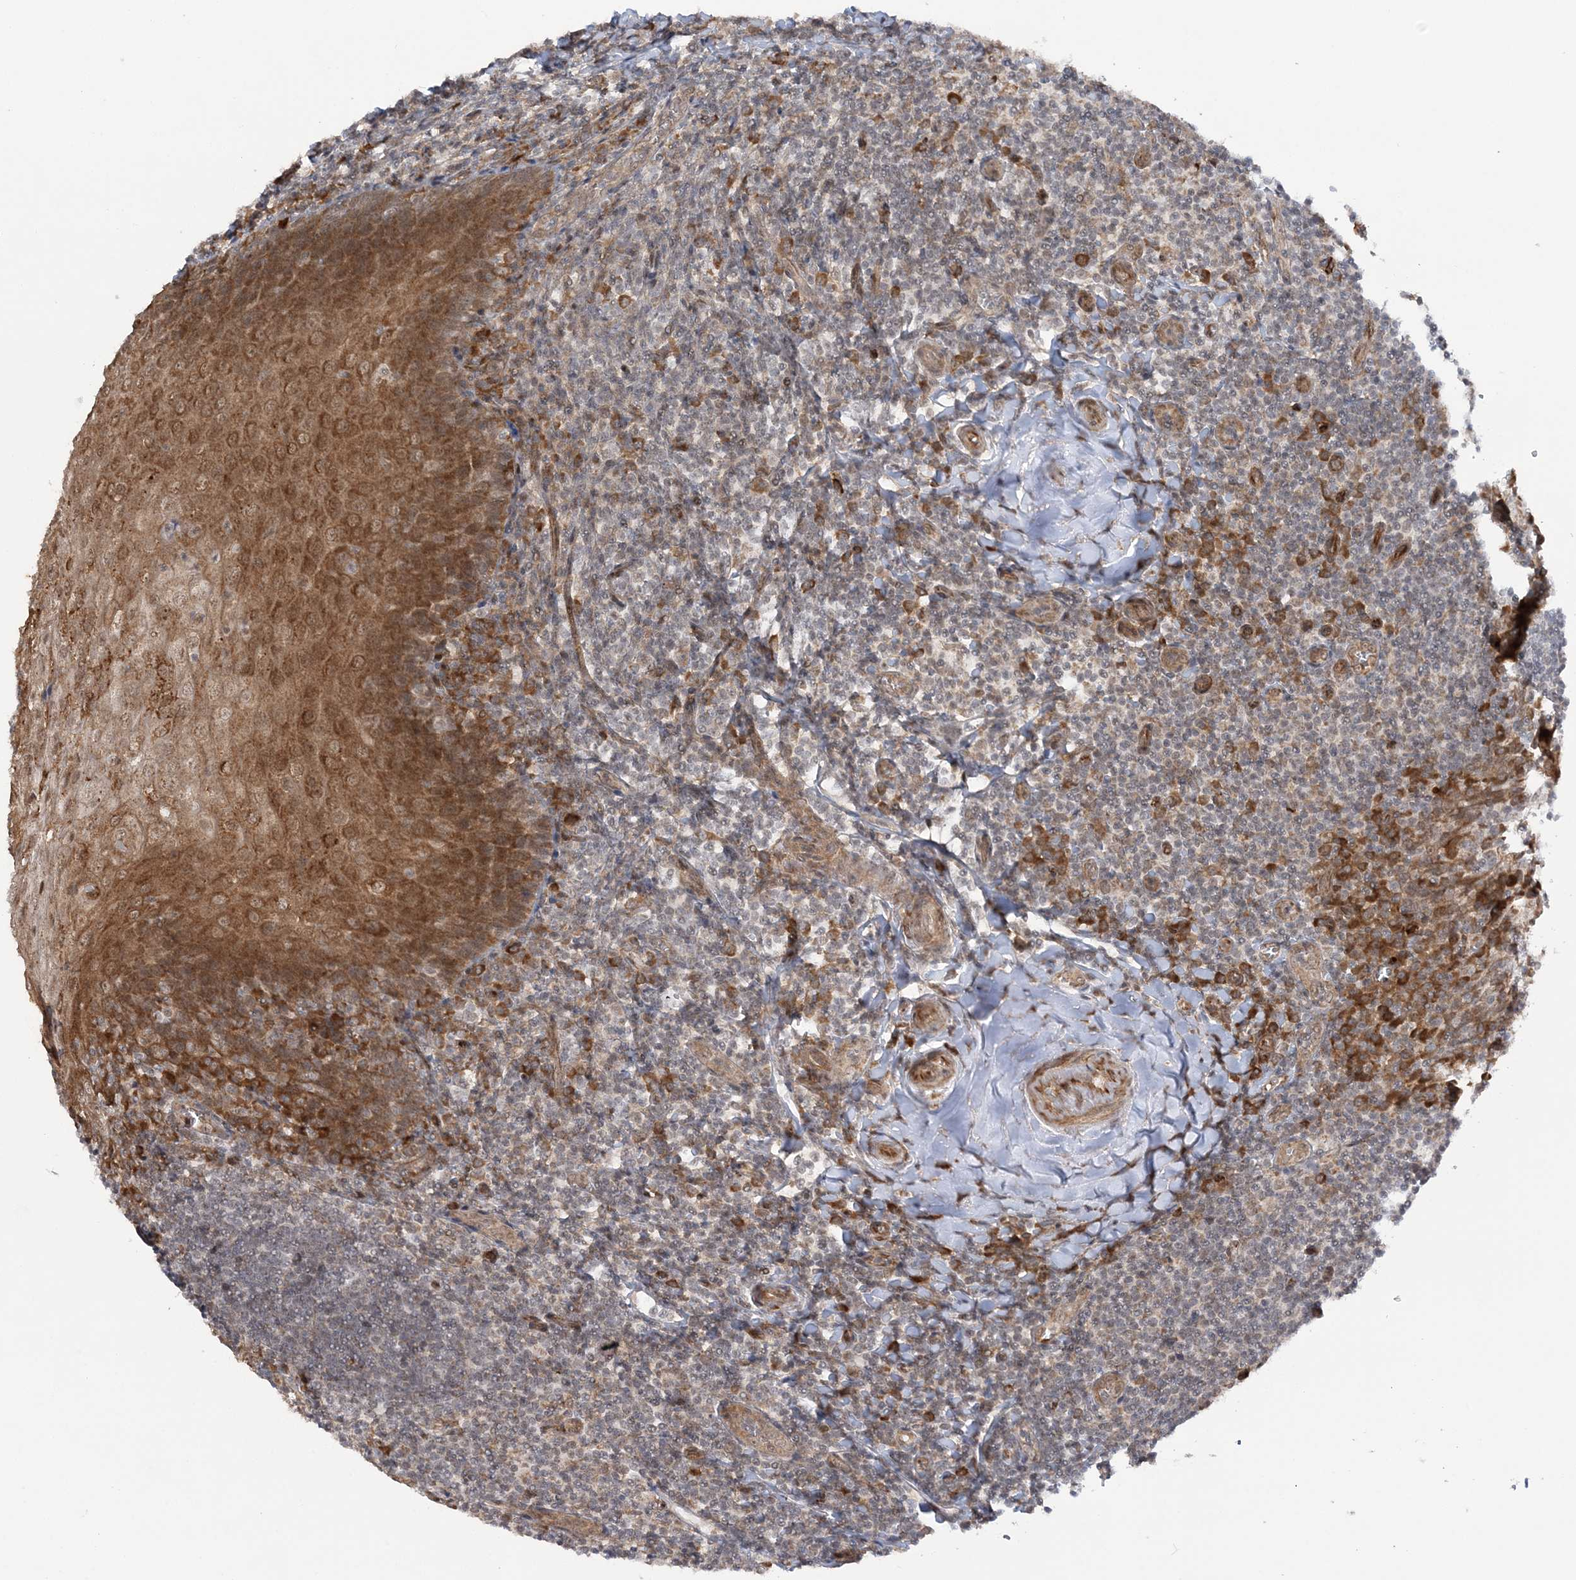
{"staining": {"intensity": "moderate", "quantity": ">75%", "location": "cytoplasmic/membranous"}, "tissue": "tonsil", "cell_type": "Germinal center cells", "image_type": "normal", "snomed": [{"axis": "morphology", "description": "Normal tissue, NOS"}, {"axis": "topography", "description": "Tonsil"}], "caption": "Protein staining by IHC demonstrates moderate cytoplasmic/membranous positivity in about >75% of germinal center cells in benign tonsil.", "gene": "MRPL47", "patient": {"sex": "male", "age": 27}}